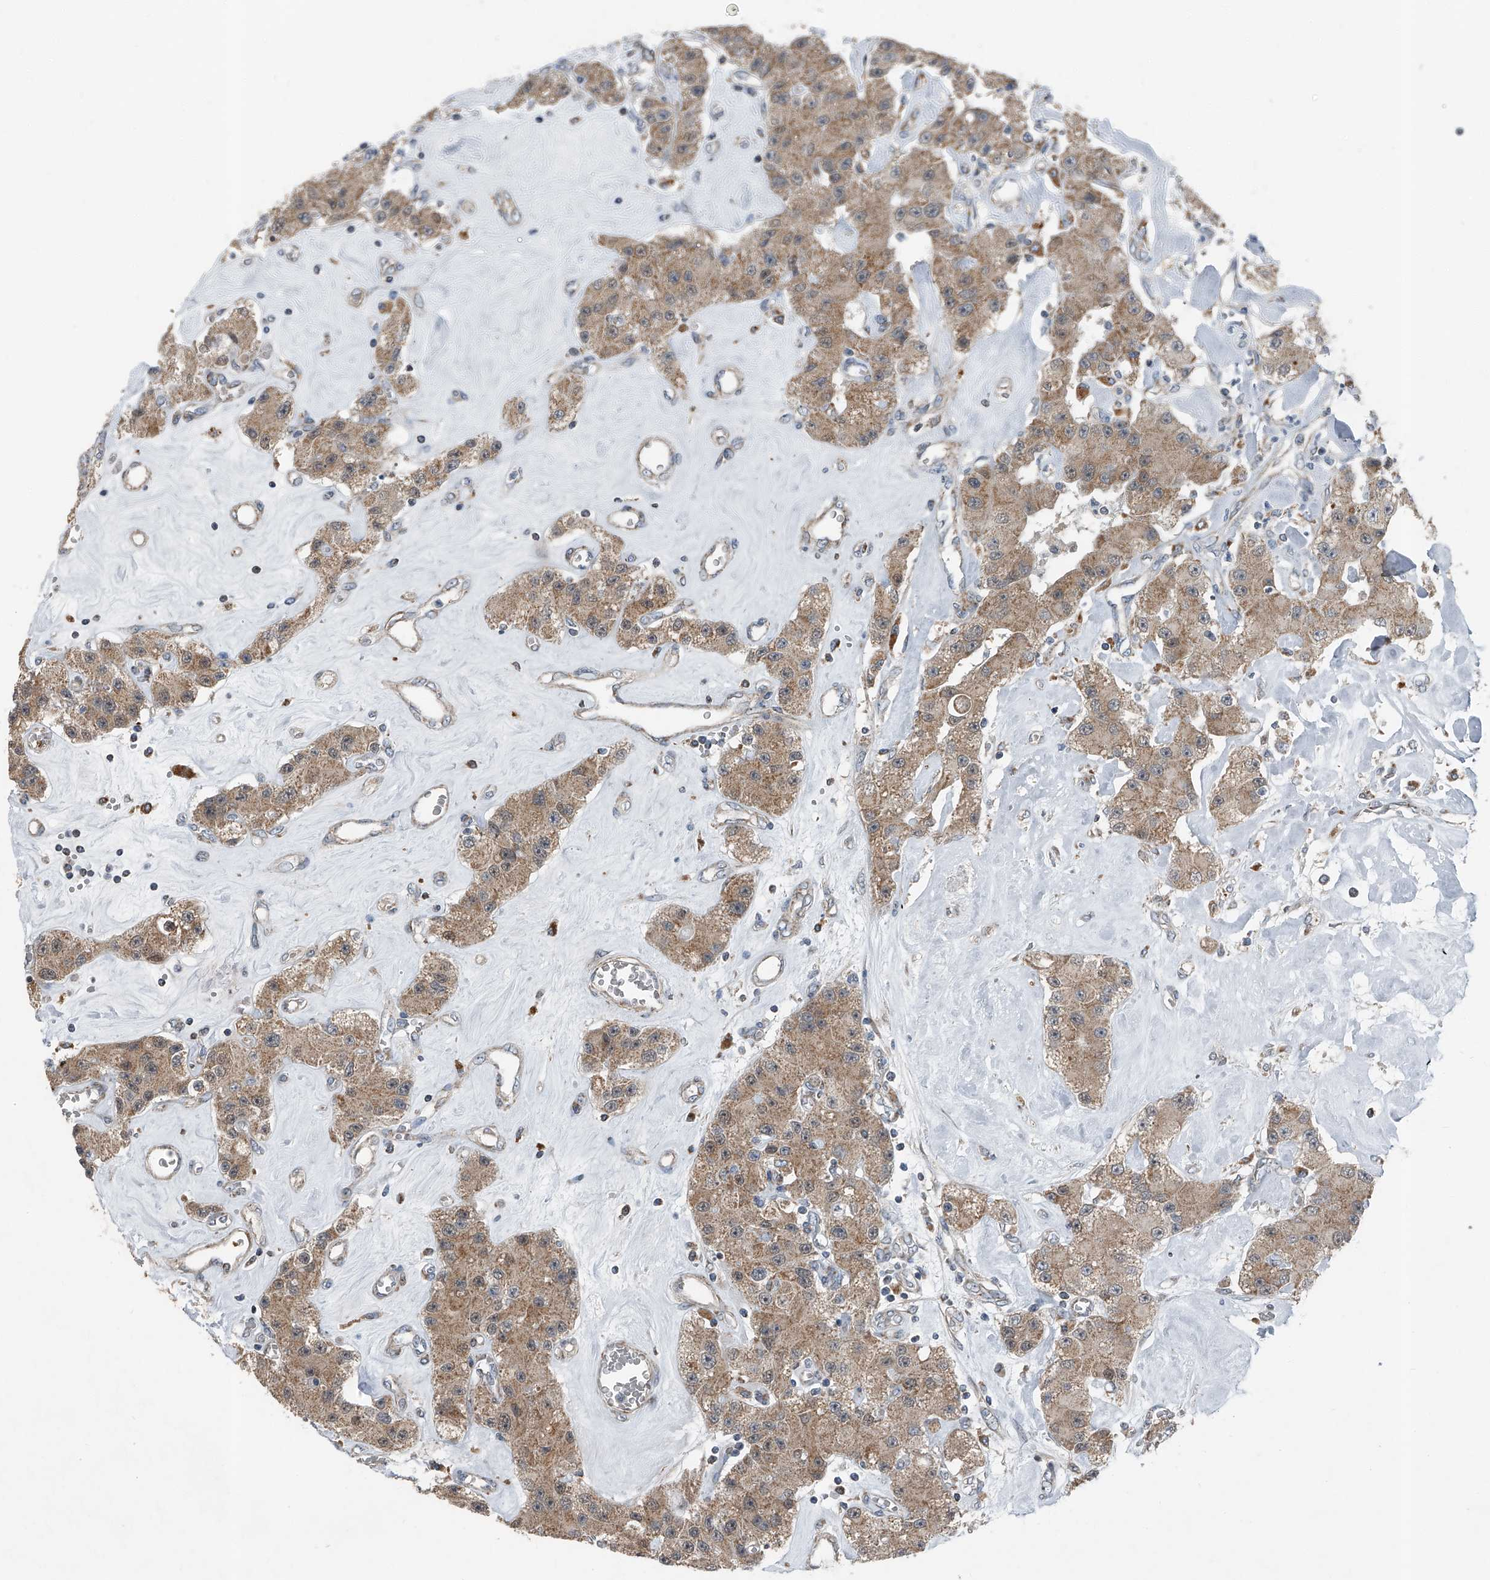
{"staining": {"intensity": "moderate", "quantity": ">75%", "location": "cytoplasmic/membranous"}, "tissue": "carcinoid", "cell_type": "Tumor cells", "image_type": "cancer", "snomed": [{"axis": "morphology", "description": "Carcinoid, malignant, NOS"}, {"axis": "topography", "description": "Pancreas"}], "caption": "IHC histopathology image of malignant carcinoid stained for a protein (brown), which exhibits medium levels of moderate cytoplasmic/membranous positivity in approximately >75% of tumor cells.", "gene": "CHRNA7", "patient": {"sex": "male", "age": 41}}